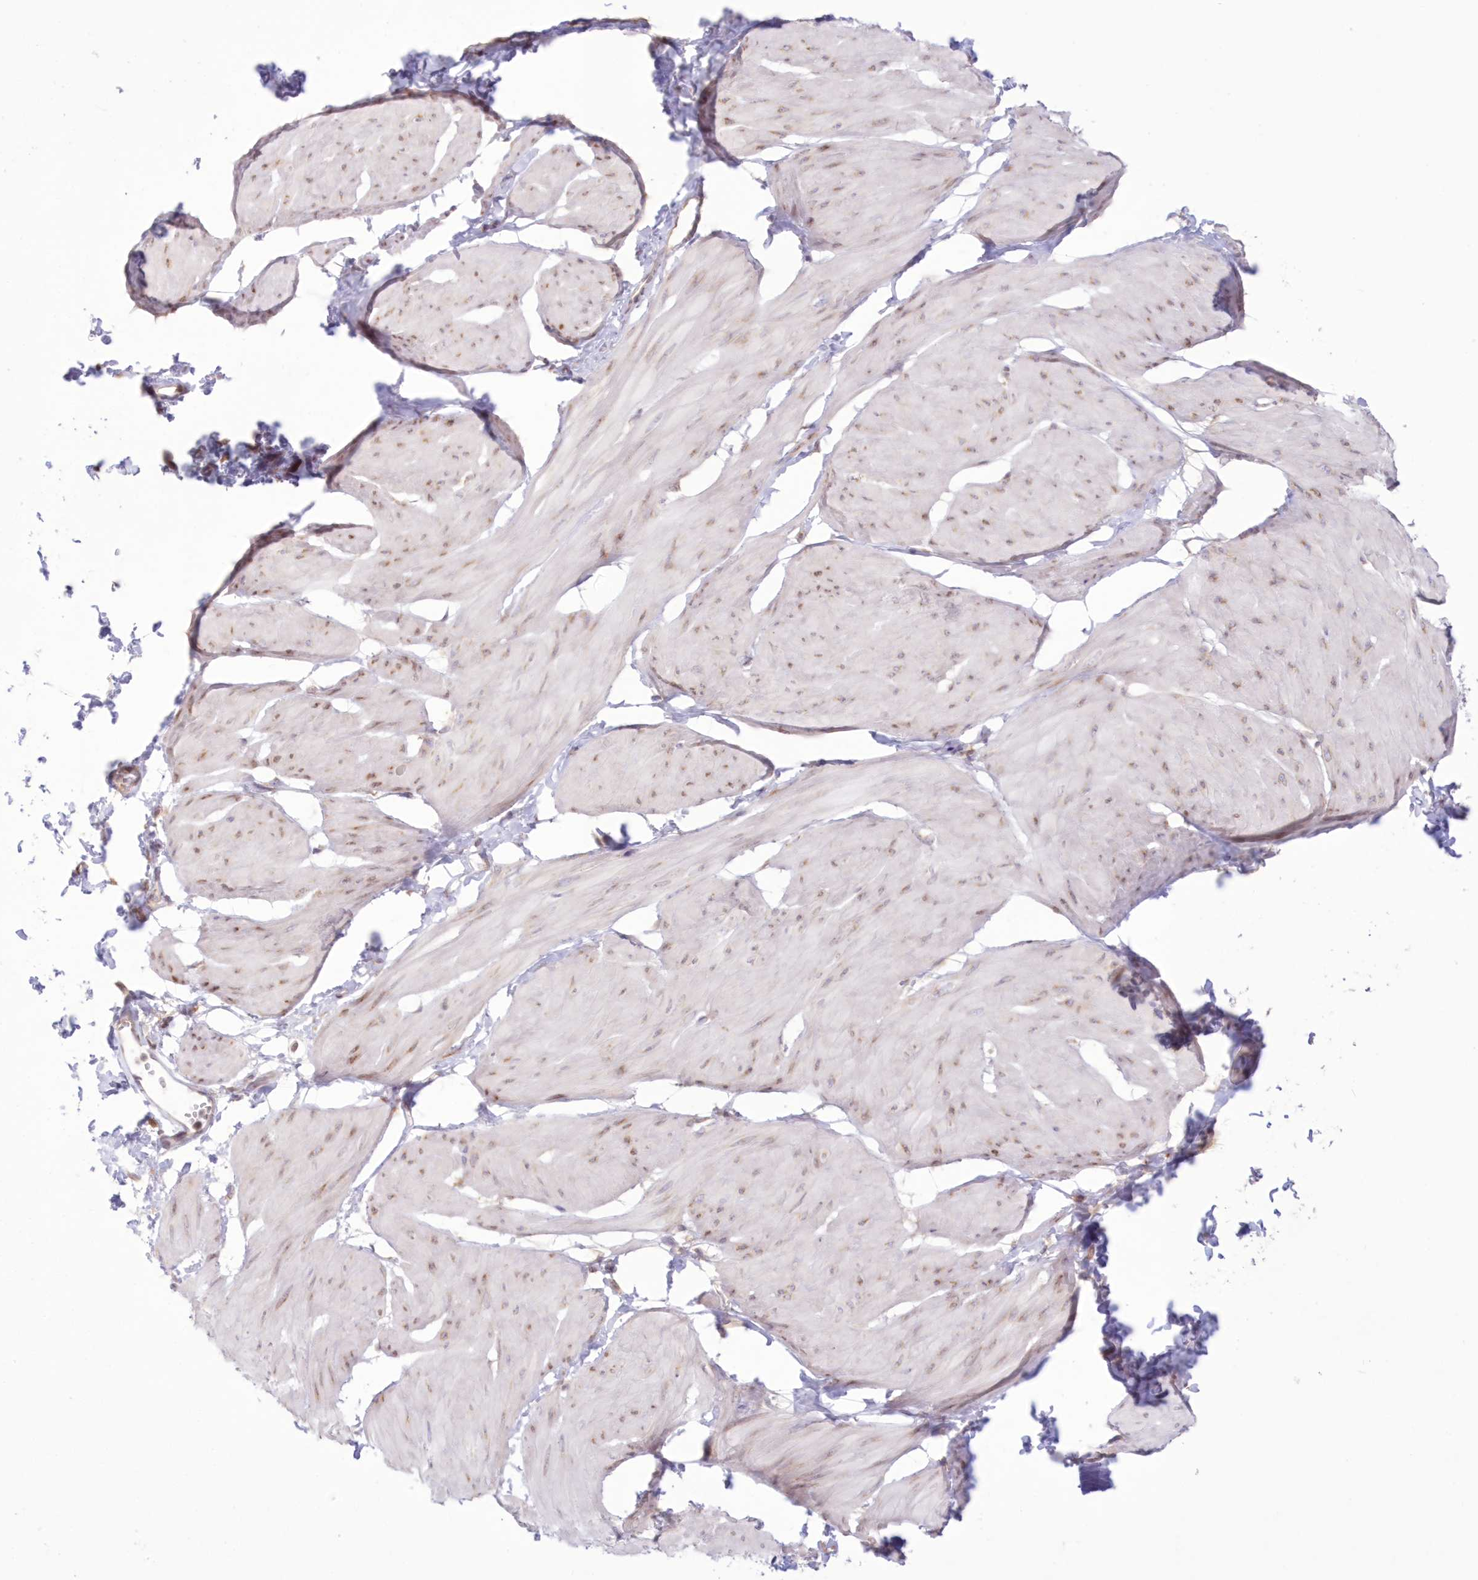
{"staining": {"intensity": "weak", "quantity": "<25%", "location": "cytoplasmic/membranous"}, "tissue": "smooth muscle", "cell_type": "Smooth muscle cells", "image_type": "normal", "snomed": [{"axis": "morphology", "description": "Urothelial carcinoma, High grade"}, {"axis": "topography", "description": "Urinary bladder"}], "caption": "IHC micrograph of normal smooth muscle: human smooth muscle stained with DAB (3,3'-diaminobenzidine) displays no significant protein expression in smooth muscle cells.", "gene": "RNPEP", "patient": {"sex": "male", "age": 46}}